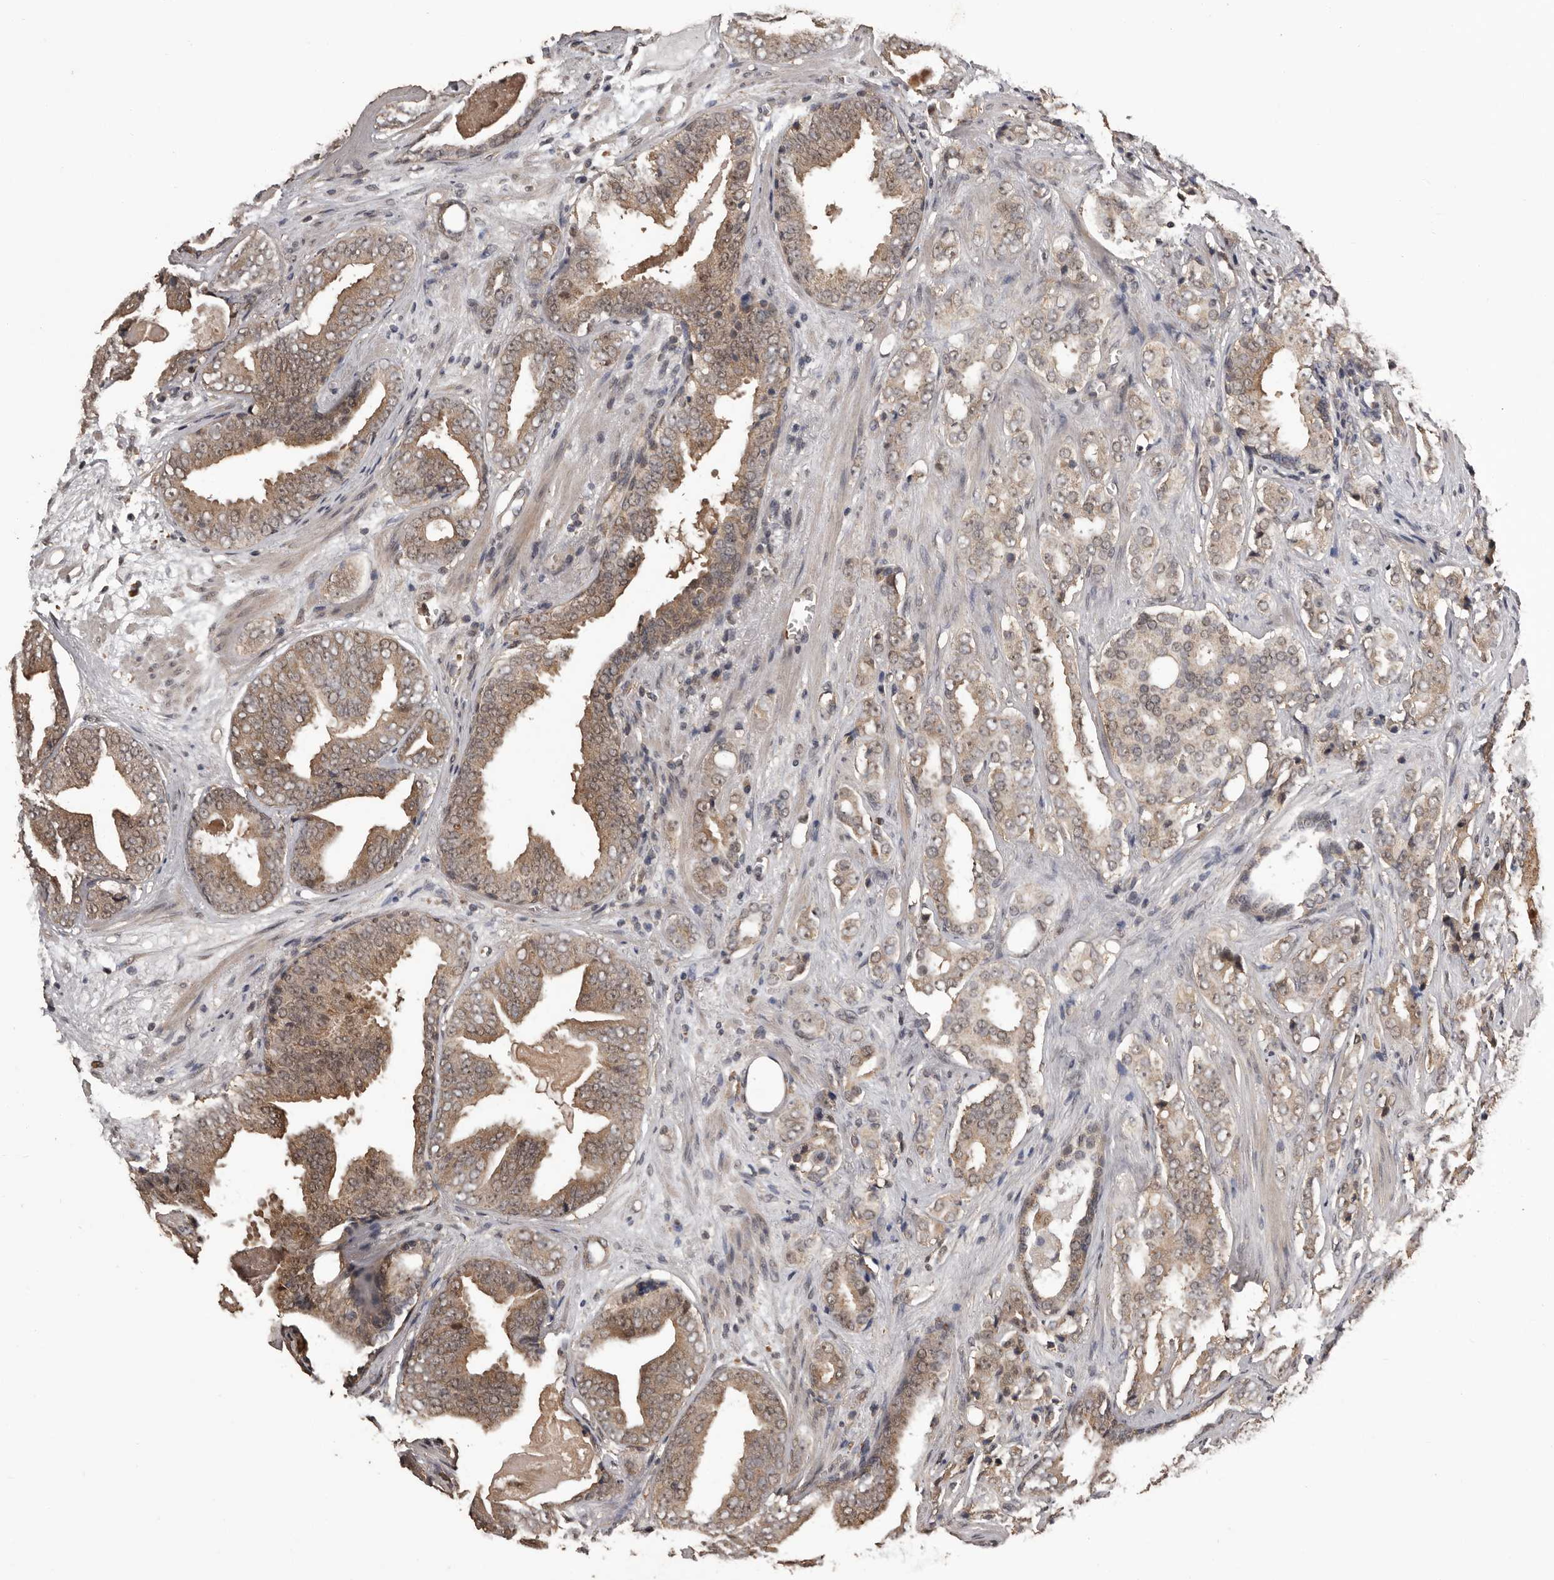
{"staining": {"intensity": "weak", "quantity": ">75%", "location": "cytoplasmic/membranous,nuclear"}, "tissue": "prostate cancer", "cell_type": "Tumor cells", "image_type": "cancer", "snomed": [{"axis": "morphology", "description": "Adenocarcinoma, Medium grade"}, {"axis": "topography", "description": "Prostate"}], "caption": "The image demonstrates a brown stain indicating the presence of a protein in the cytoplasmic/membranous and nuclear of tumor cells in prostate medium-grade adenocarcinoma. The protein of interest is stained brown, and the nuclei are stained in blue (DAB (3,3'-diaminobenzidine) IHC with brightfield microscopy, high magnification).", "gene": "VPS37A", "patient": {"sex": "male", "age": 79}}